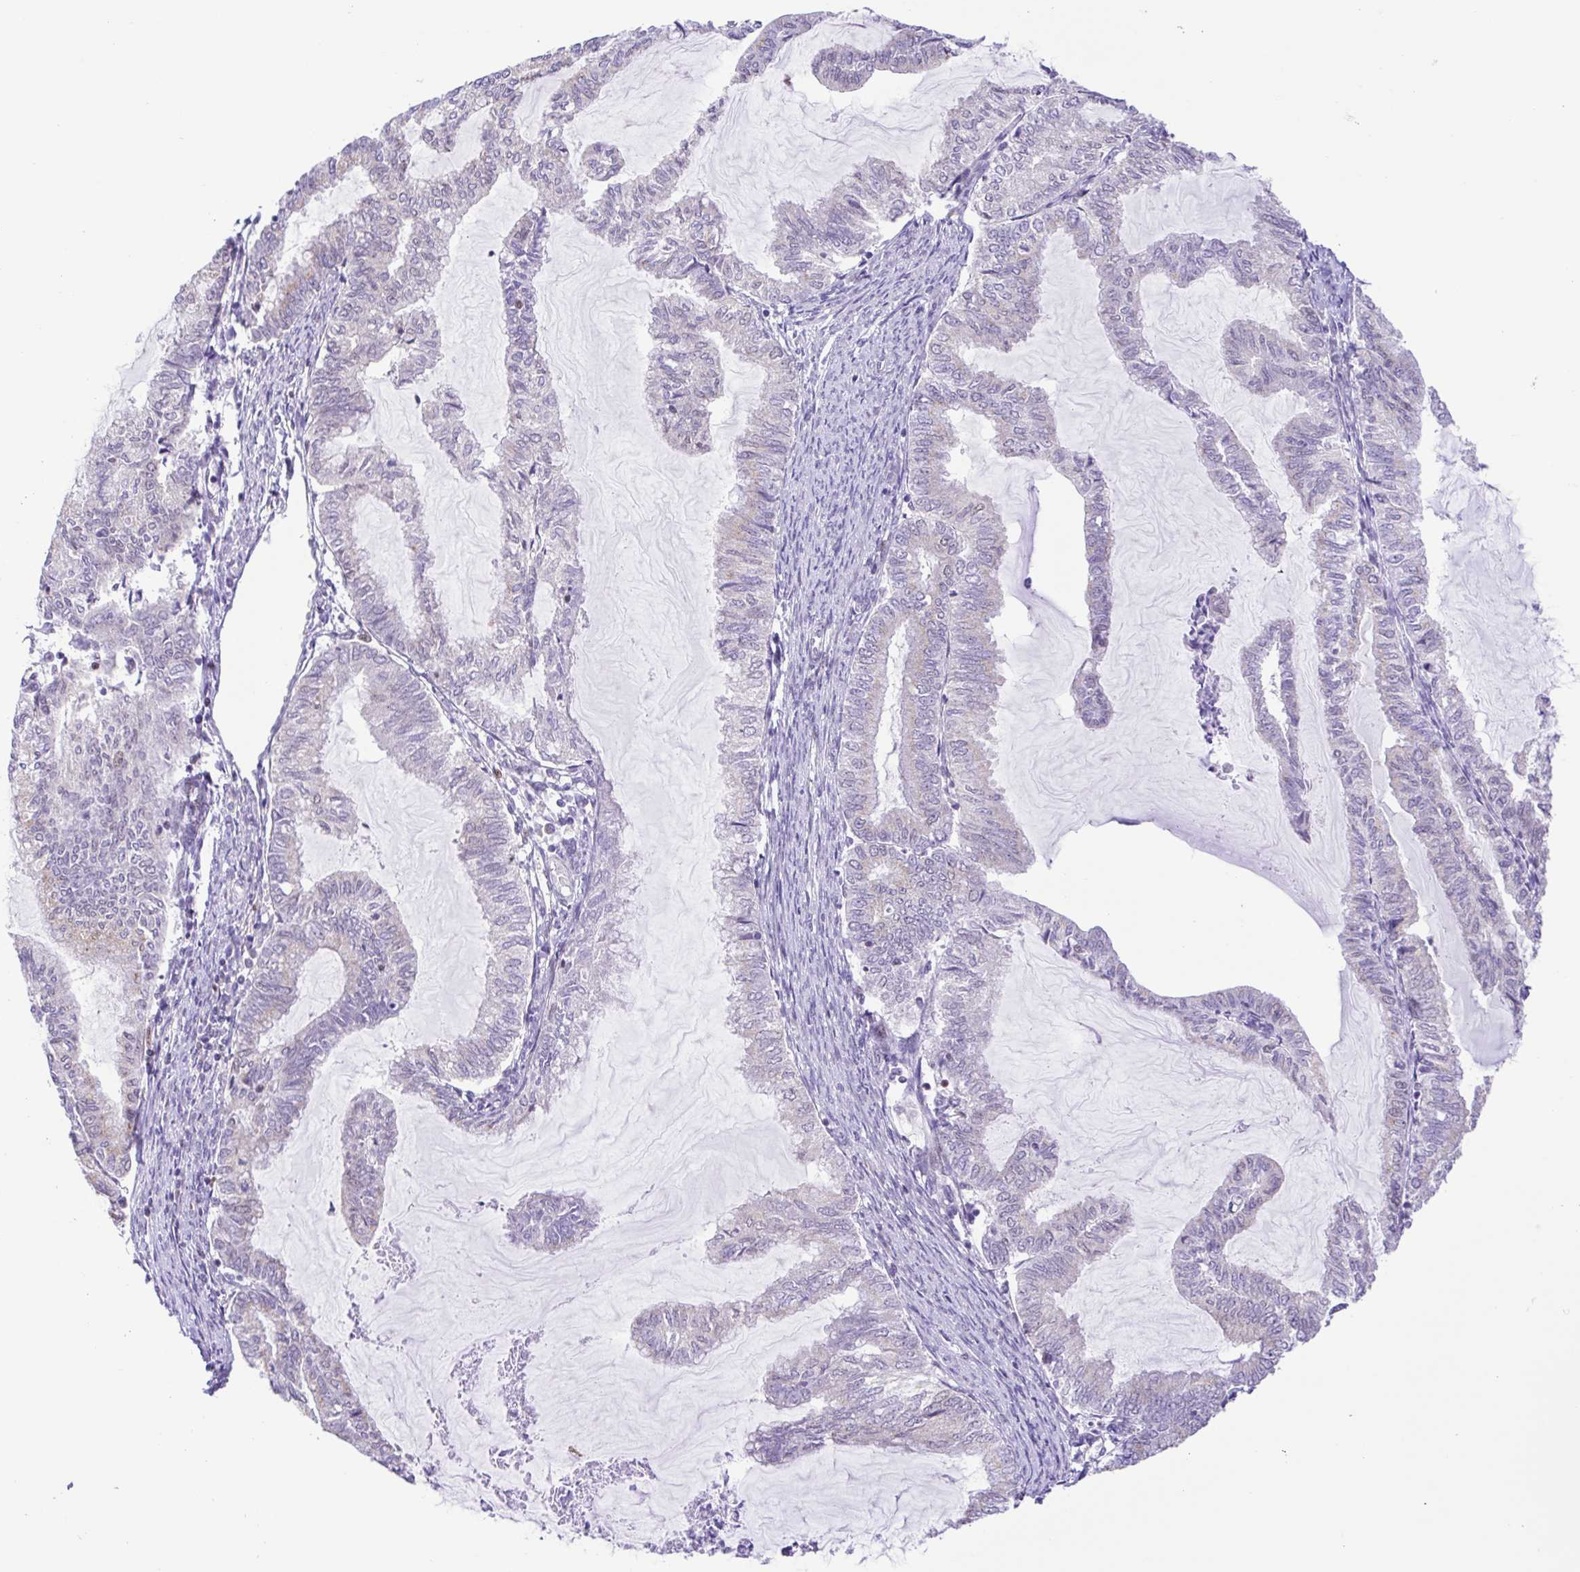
{"staining": {"intensity": "negative", "quantity": "none", "location": "none"}, "tissue": "endometrial cancer", "cell_type": "Tumor cells", "image_type": "cancer", "snomed": [{"axis": "morphology", "description": "Adenocarcinoma, NOS"}, {"axis": "topography", "description": "Endometrium"}], "caption": "There is no significant expression in tumor cells of adenocarcinoma (endometrial).", "gene": "TGM3", "patient": {"sex": "female", "age": 79}}